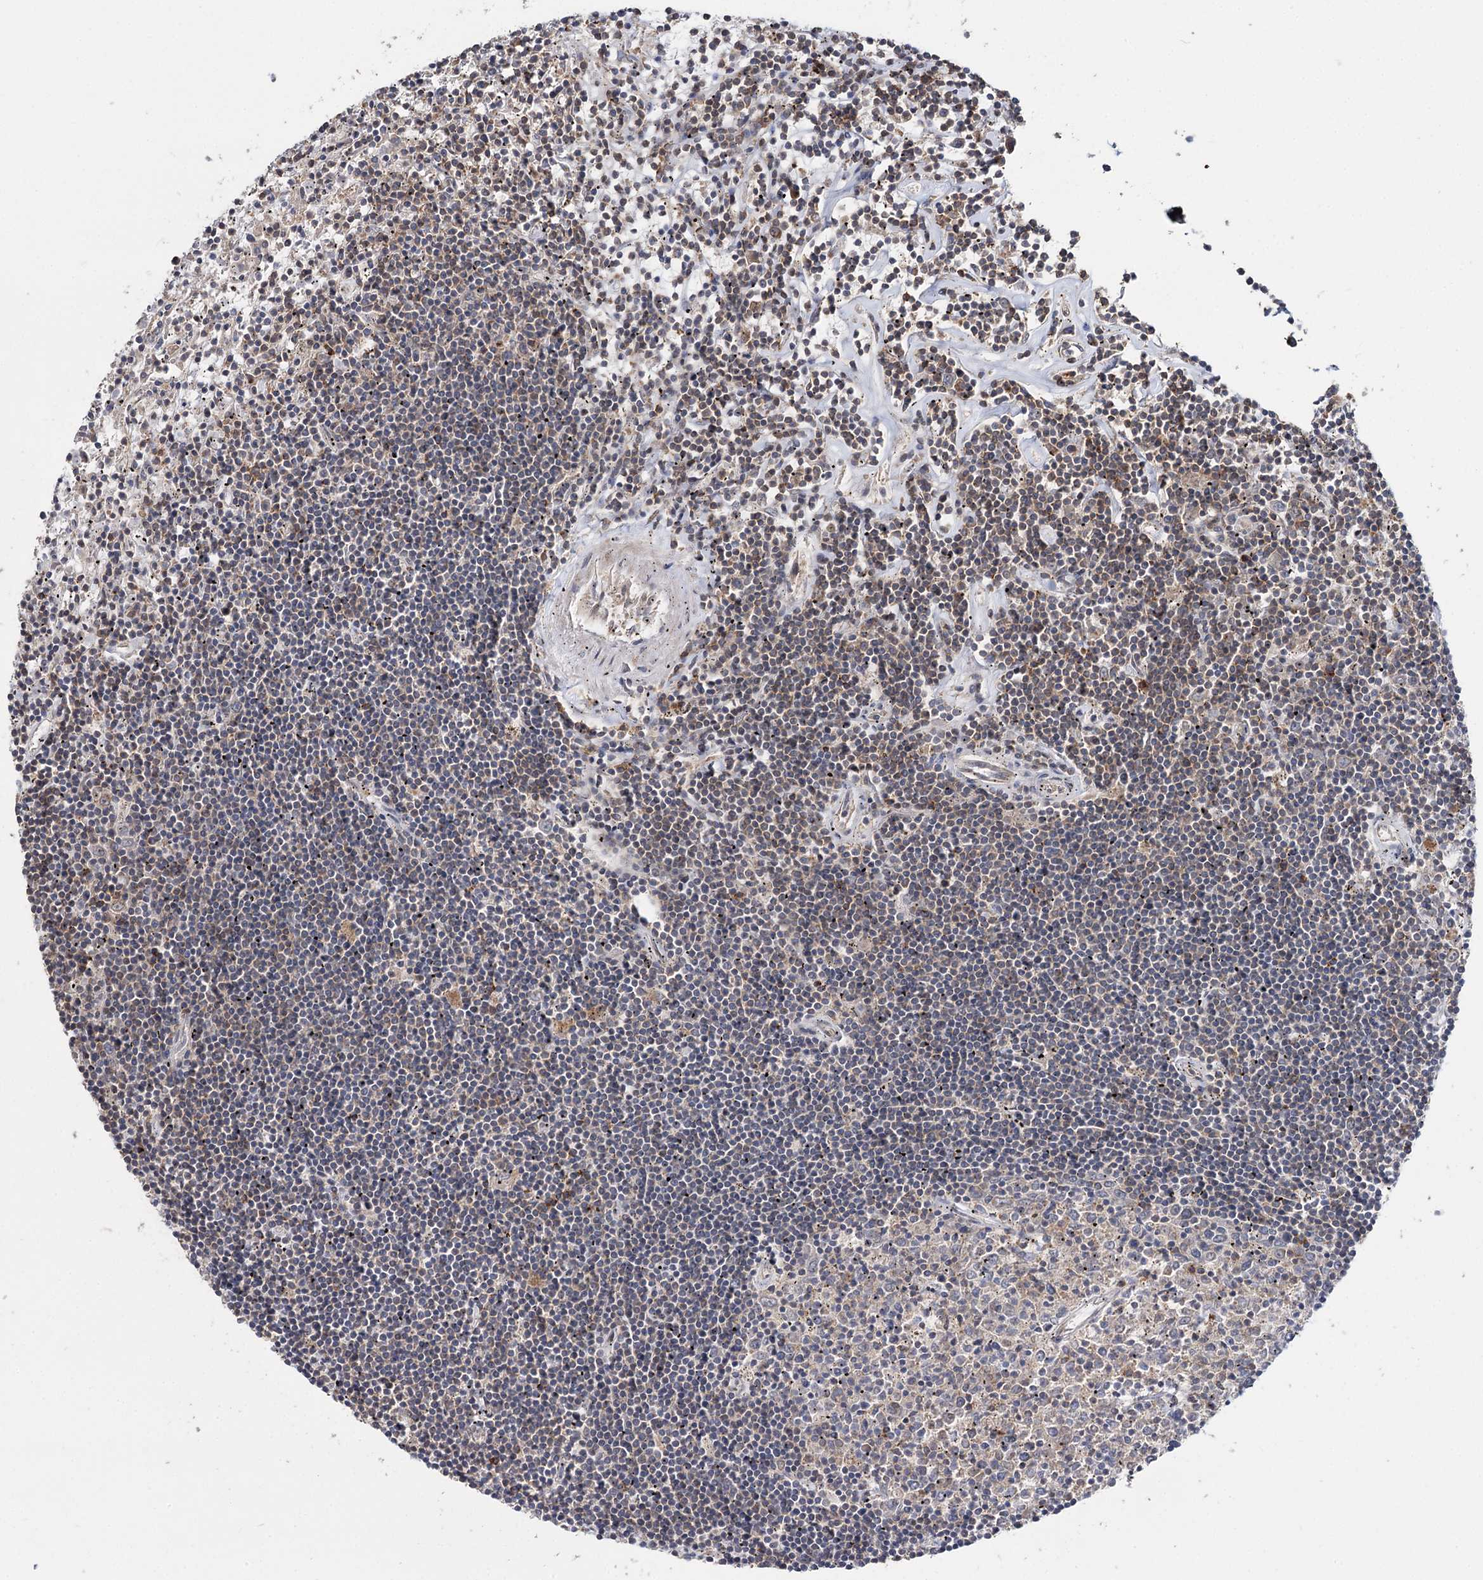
{"staining": {"intensity": "moderate", "quantity": "<25%", "location": "cytoplasmic/membranous"}, "tissue": "lymphoma", "cell_type": "Tumor cells", "image_type": "cancer", "snomed": [{"axis": "morphology", "description": "Malignant lymphoma, non-Hodgkin's type, Low grade"}, {"axis": "topography", "description": "Spleen"}], "caption": "High-power microscopy captured an IHC micrograph of low-grade malignant lymphoma, non-Hodgkin's type, revealing moderate cytoplasmic/membranous staining in approximately <25% of tumor cells. The staining was performed using DAB to visualize the protein expression in brown, while the nuclei were stained in blue with hematoxylin (Magnification: 20x).", "gene": "STX6", "patient": {"sex": "male", "age": 76}}